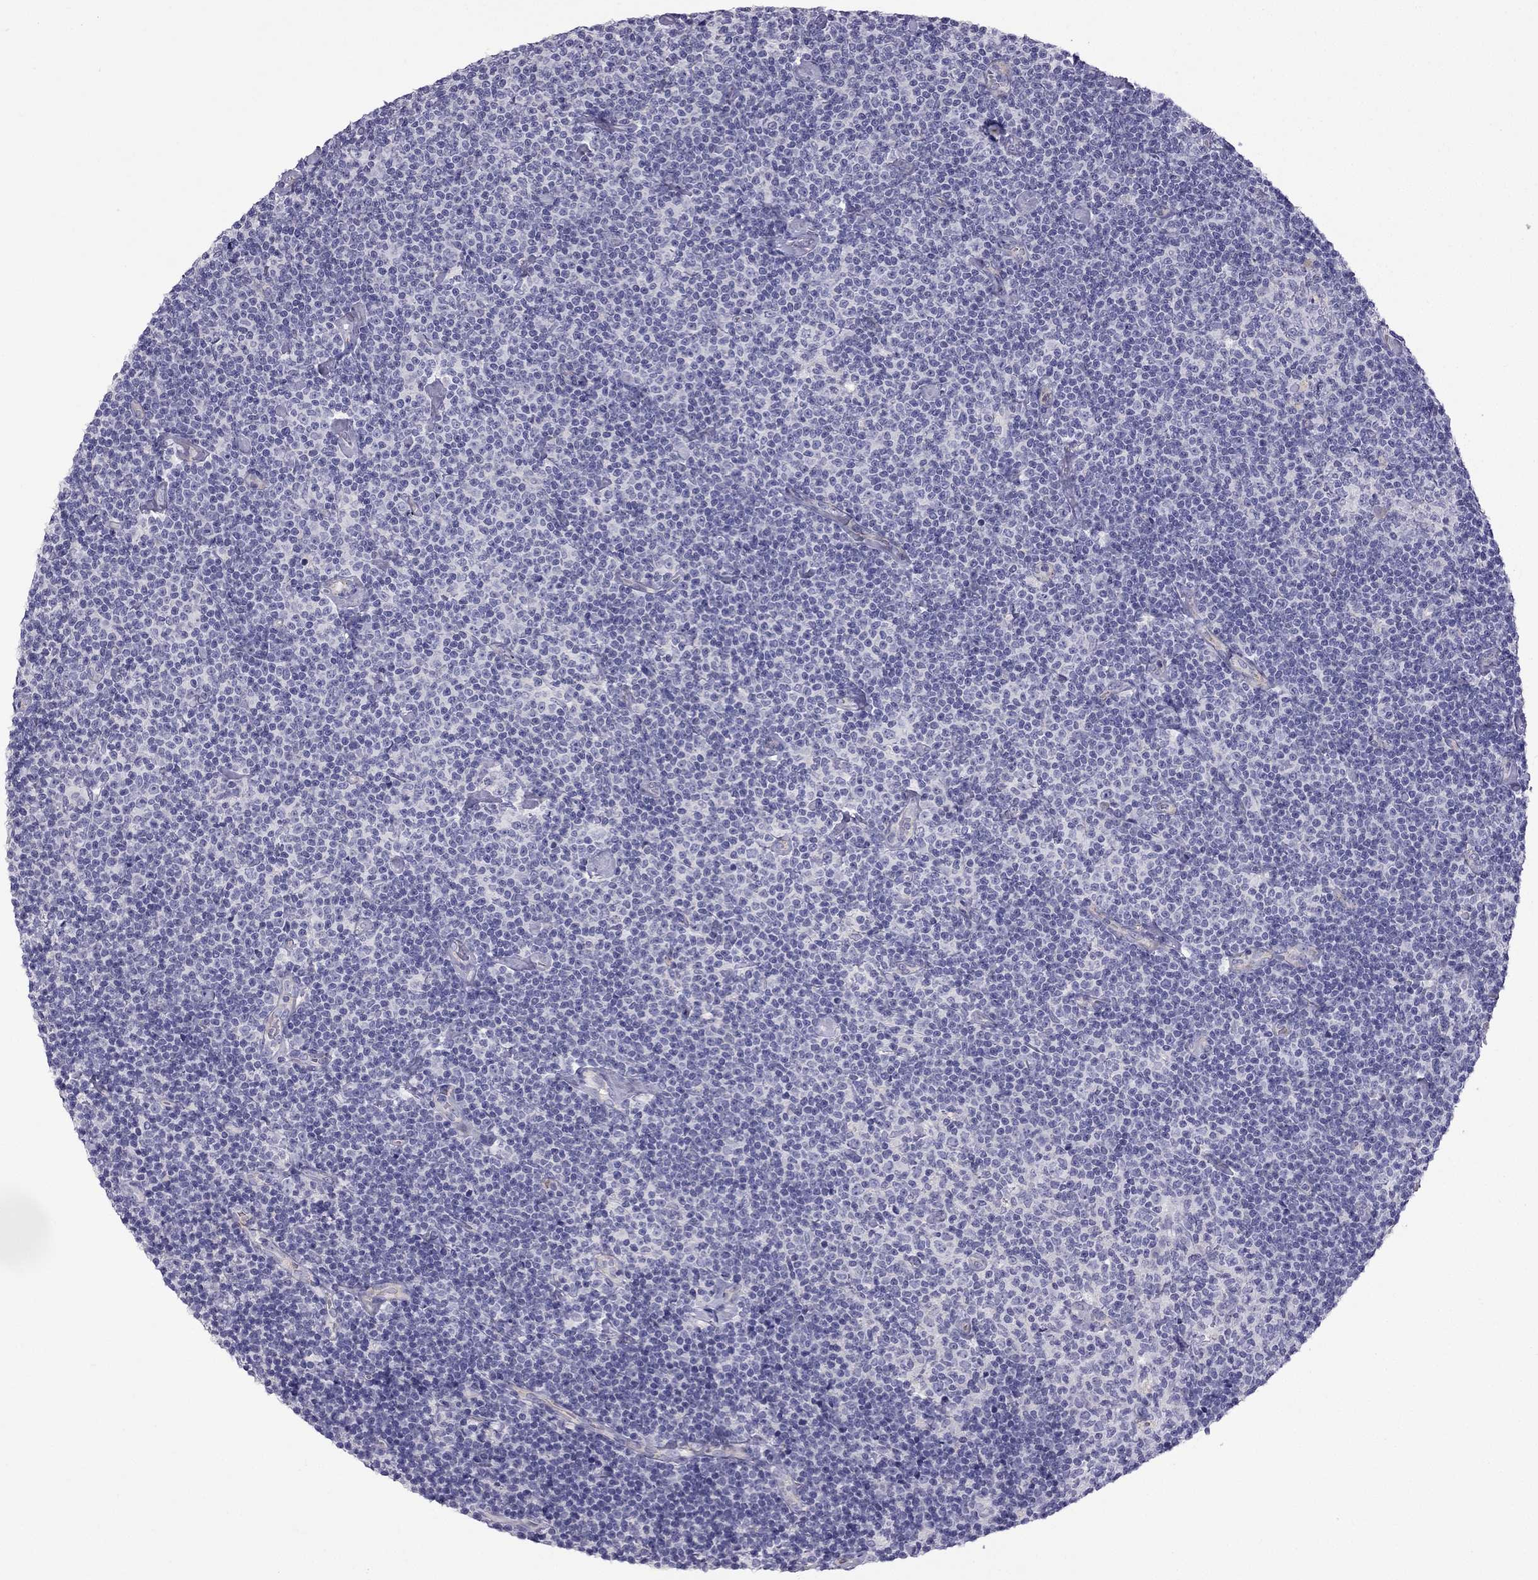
{"staining": {"intensity": "negative", "quantity": "none", "location": "none"}, "tissue": "lymphoma", "cell_type": "Tumor cells", "image_type": "cancer", "snomed": [{"axis": "morphology", "description": "Malignant lymphoma, non-Hodgkin's type, Low grade"}, {"axis": "topography", "description": "Lymph node"}], "caption": "IHC photomicrograph of neoplastic tissue: lymphoma stained with DAB (3,3'-diaminobenzidine) demonstrates no significant protein positivity in tumor cells. (Brightfield microscopy of DAB IHC at high magnification).", "gene": "STOML3", "patient": {"sex": "male", "age": 81}}